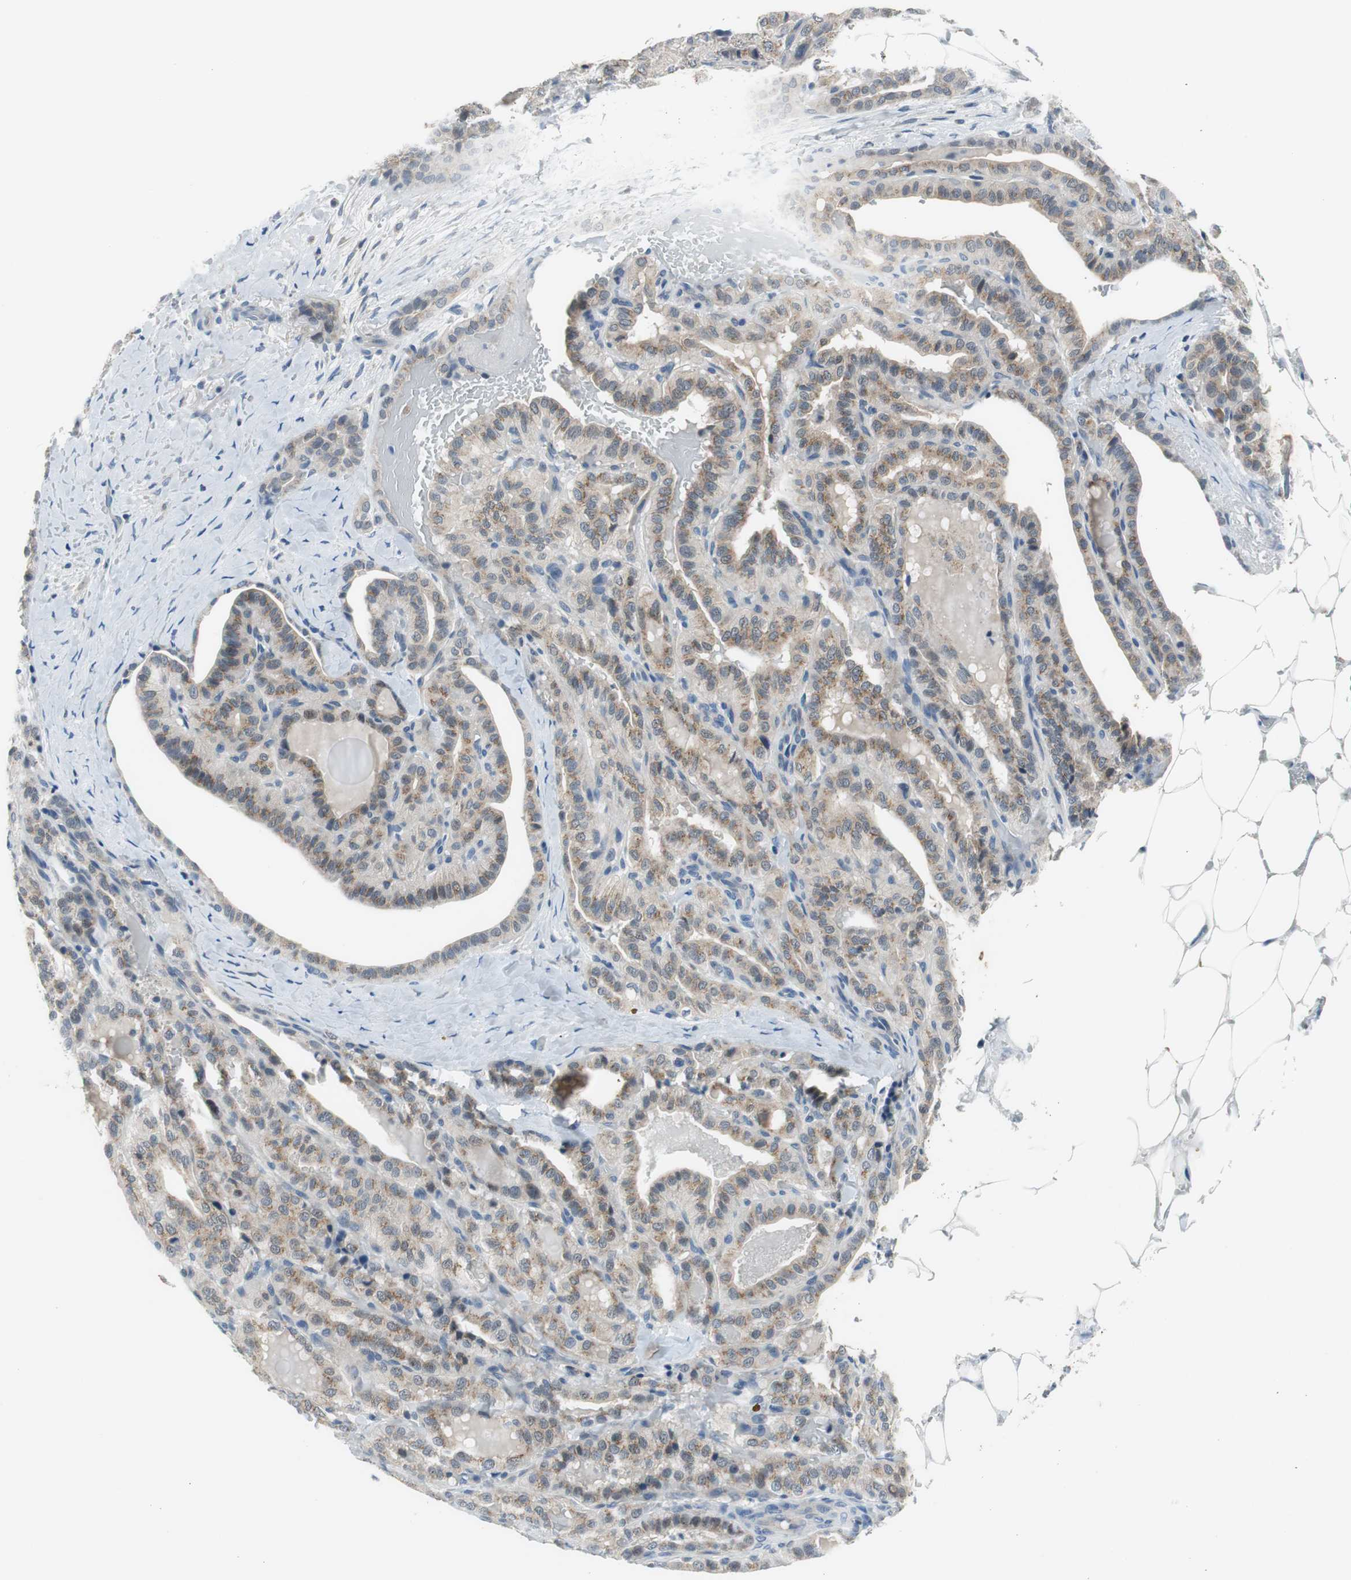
{"staining": {"intensity": "moderate", "quantity": ">75%", "location": "cytoplasmic/membranous"}, "tissue": "thyroid cancer", "cell_type": "Tumor cells", "image_type": "cancer", "snomed": [{"axis": "morphology", "description": "Papillary adenocarcinoma, NOS"}, {"axis": "topography", "description": "Thyroid gland"}], "caption": "Immunohistochemical staining of human thyroid papillary adenocarcinoma reveals moderate cytoplasmic/membranous protein staining in about >75% of tumor cells.", "gene": "PLAA", "patient": {"sex": "male", "age": 77}}